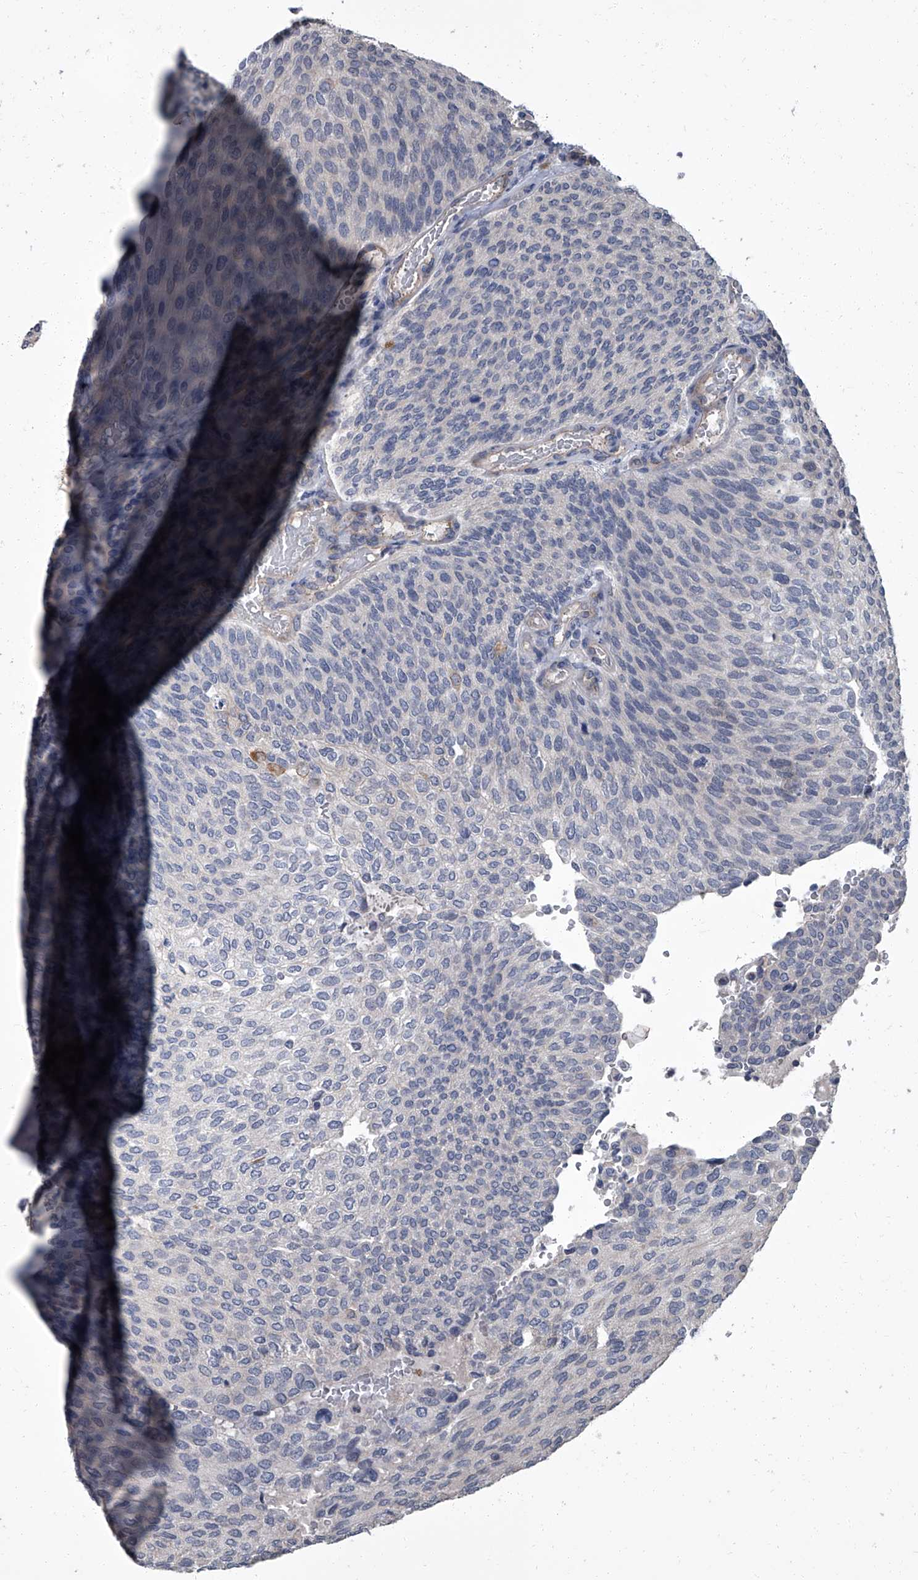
{"staining": {"intensity": "negative", "quantity": "none", "location": "none"}, "tissue": "urothelial cancer", "cell_type": "Tumor cells", "image_type": "cancer", "snomed": [{"axis": "morphology", "description": "Urothelial carcinoma, Low grade"}, {"axis": "topography", "description": "Urinary bladder"}], "caption": "Immunohistochemistry (IHC) of human urothelial cancer shows no positivity in tumor cells.", "gene": "SIRT4", "patient": {"sex": "female", "age": 79}}